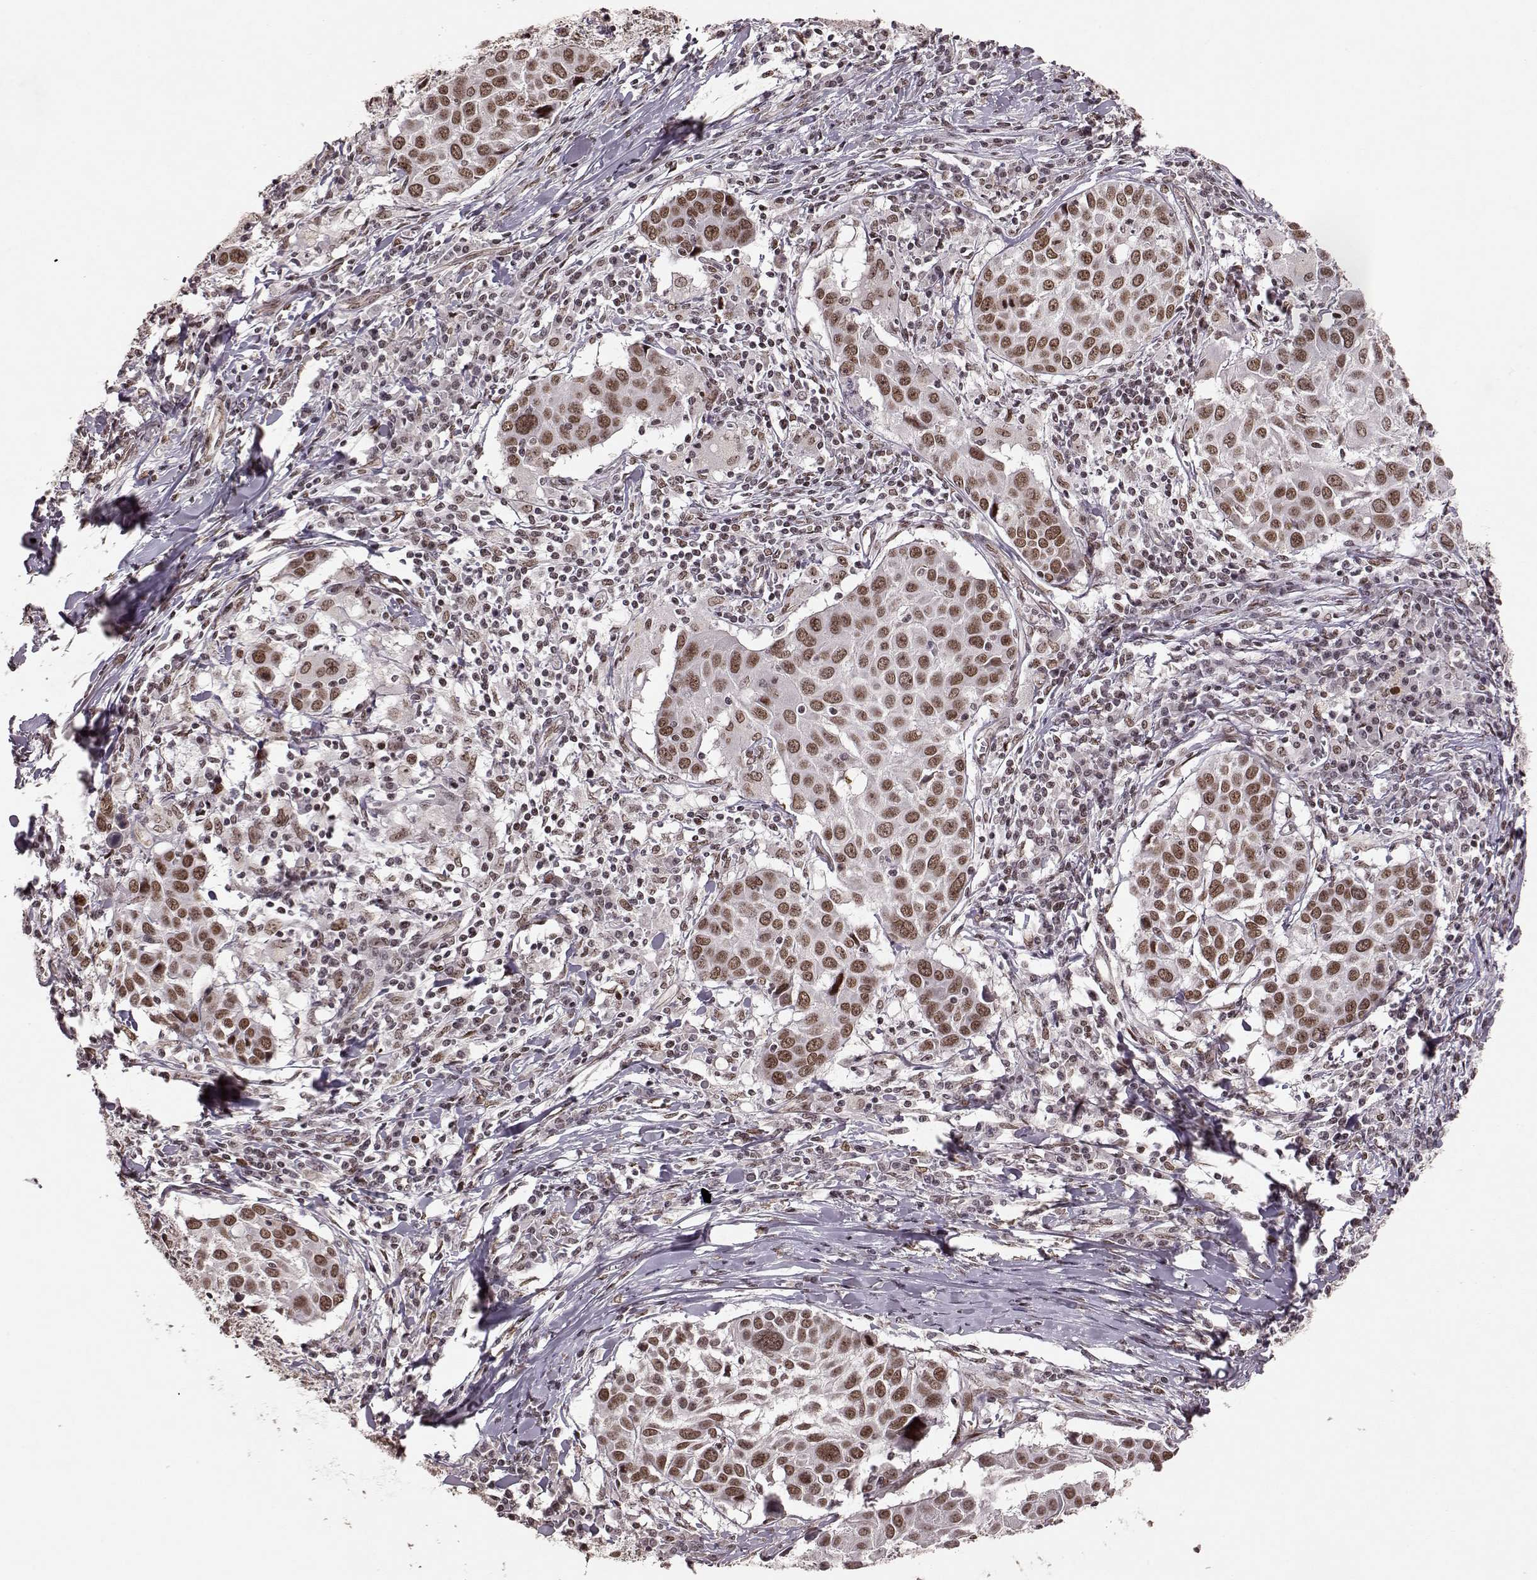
{"staining": {"intensity": "moderate", "quantity": ">75%", "location": "nuclear"}, "tissue": "lung cancer", "cell_type": "Tumor cells", "image_type": "cancer", "snomed": [{"axis": "morphology", "description": "Squamous cell carcinoma, NOS"}, {"axis": "topography", "description": "Lung"}], "caption": "DAB (3,3'-diaminobenzidine) immunohistochemical staining of lung squamous cell carcinoma demonstrates moderate nuclear protein positivity in approximately >75% of tumor cells.", "gene": "RRAGD", "patient": {"sex": "male", "age": 57}}